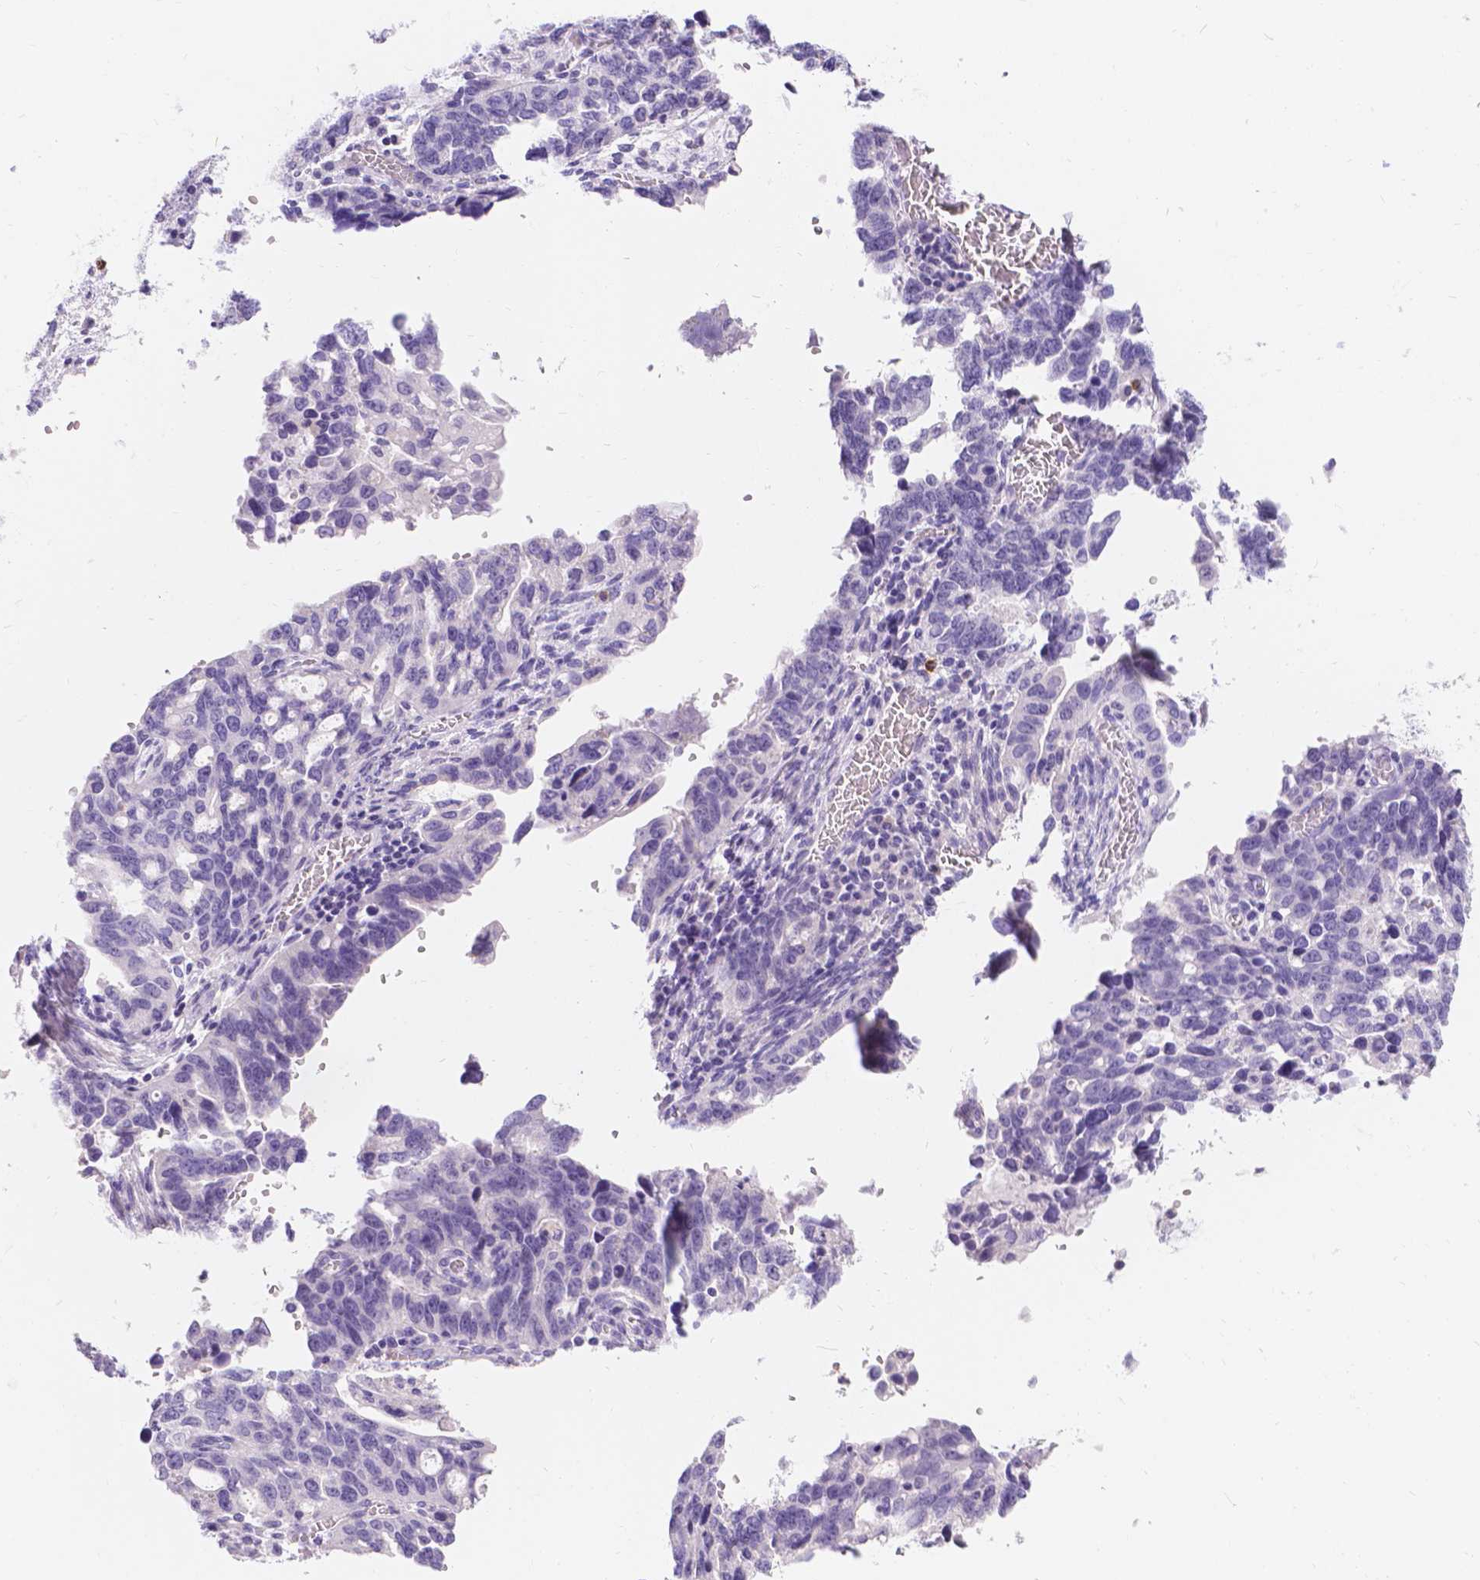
{"staining": {"intensity": "negative", "quantity": "none", "location": "none"}, "tissue": "ovarian cancer", "cell_type": "Tumor cells", "image_type": "cancer", "snomed": [{"axis": "morphology", "description": "Cystadenocarcinoma, serous, NOS"}, {"axis": "topography", "description": "Ovary"}], "caption": "Immunohistochemistry image of neoplastic tissue: ovarian serous cystadenocarcinoma stained with DAB exhibits no significant protein expression in tumor cells.", "gene": "GNRHR", "patient": {"sex": "female", "age": 69}}